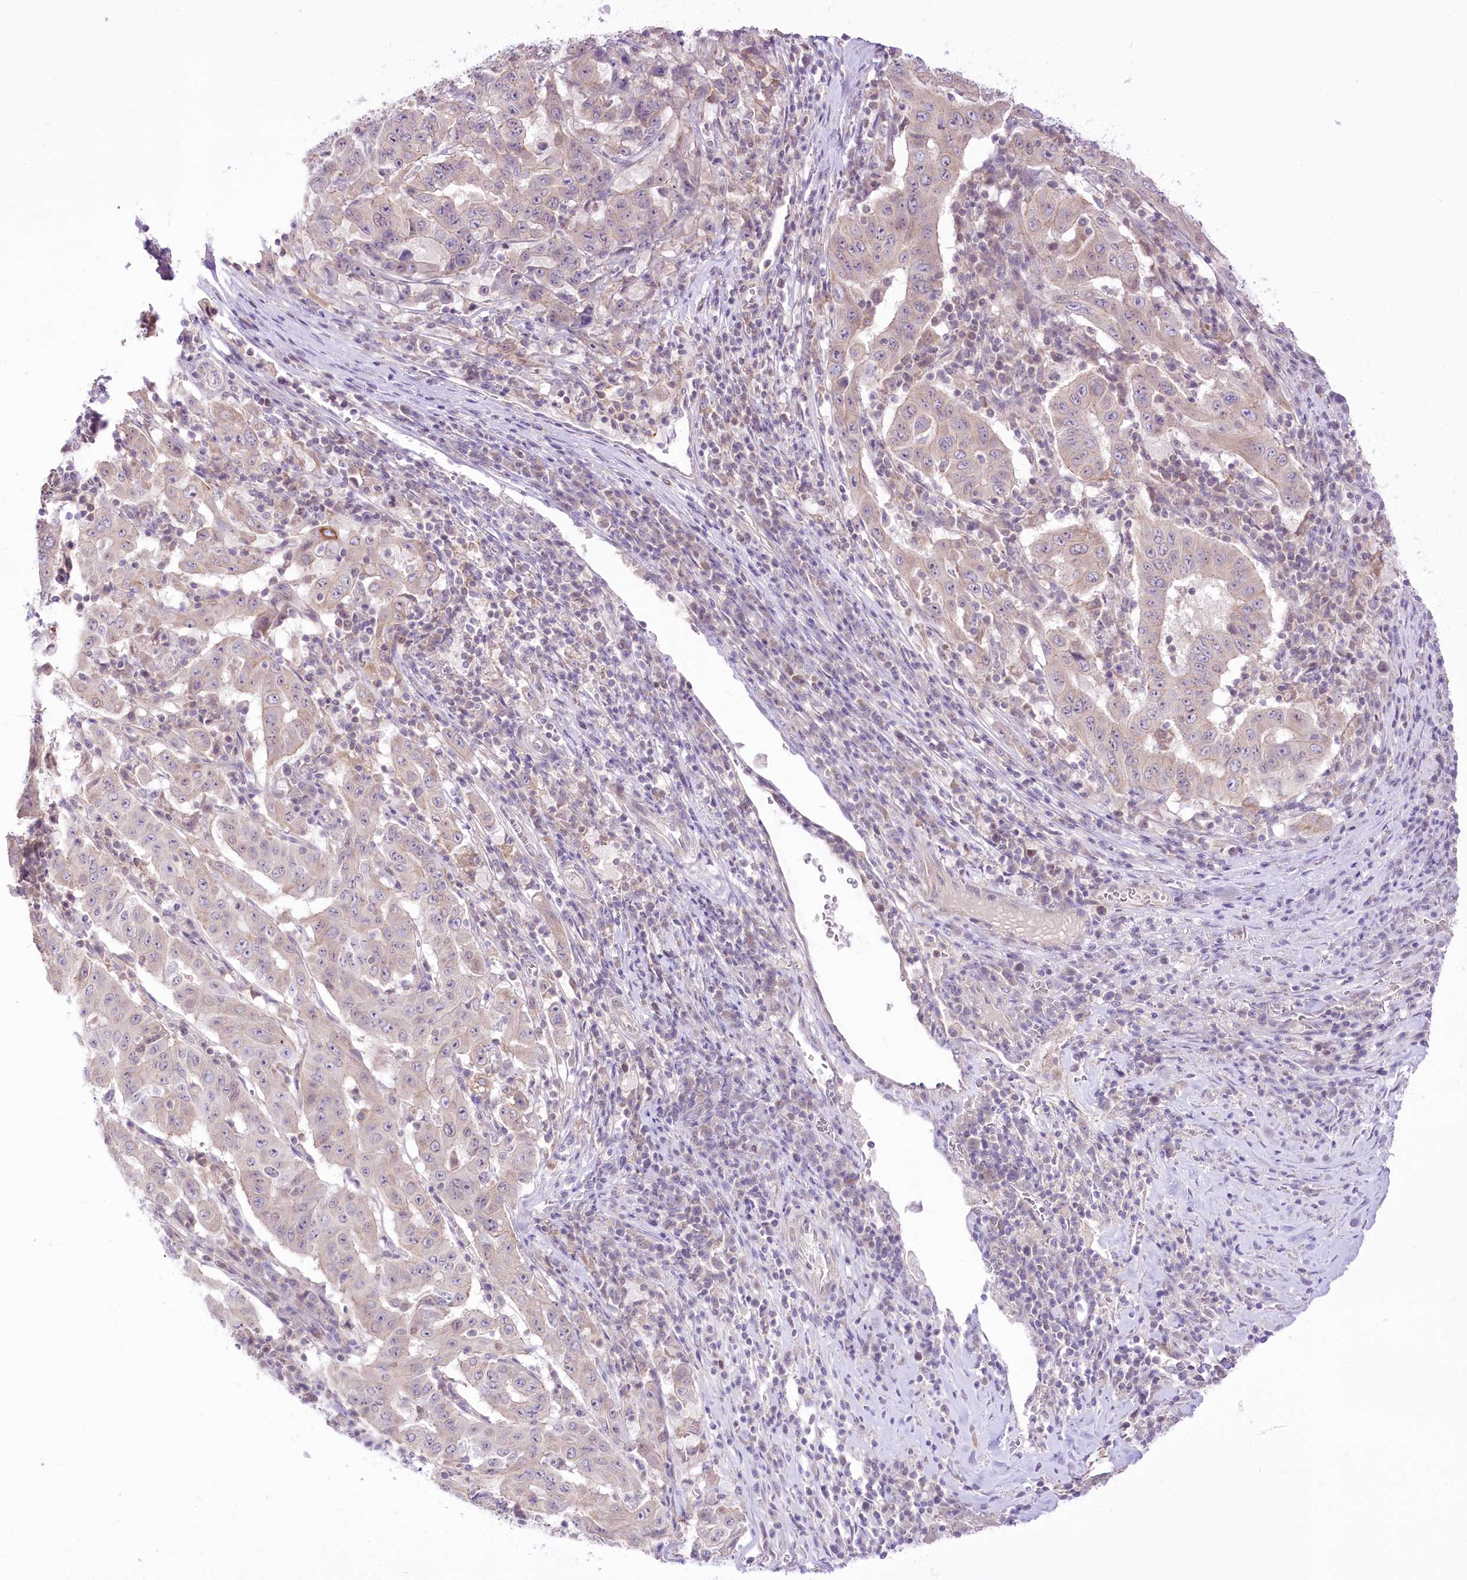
{"staining": {"intensity": "negative", "quantity": "none", "location": "none"}, "tissue": "pancreatic cancer", "cell_type": "Tumor cells", "image_type": "cancer", "snomed": [{"axis": "morphology", "description": "Adenocarcinoma, NOS"}, {"axis": "topography", "description": "Pancreas"}], "caption": "IHC histopathology image of neoplastic tissue: human pancreatic cancer (adenocarcinoma) stained with DAB demonstrates no significant protein expression in tumor cells.", "gene": "HELT", "patient": {"sex": "male", "age": 63}}